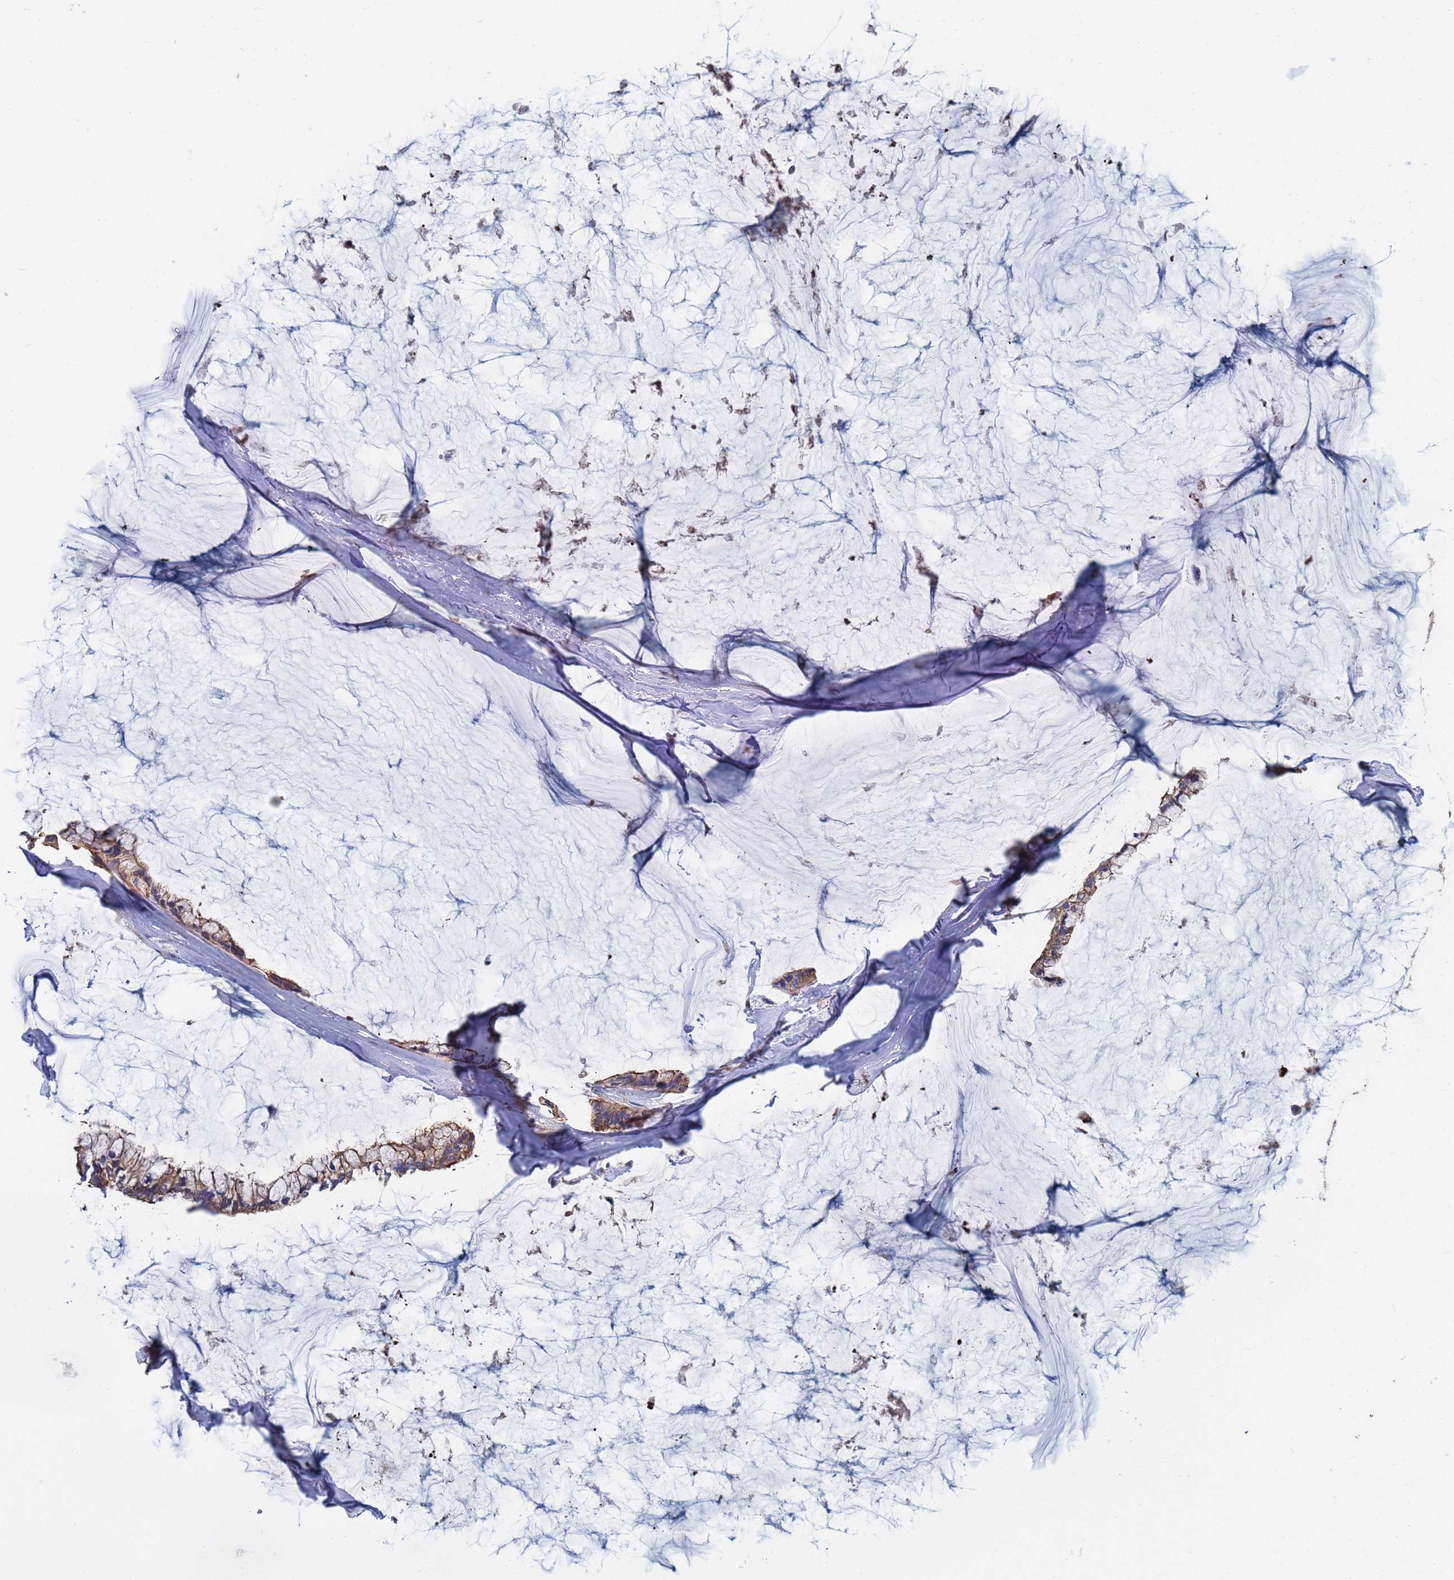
{"staining": {"intensity": "moderate", "quantity": "25%-75%", "location": "cytoplasmic/membranous"}, "tissue": "ovarian cancer", "cell_type": "Tumor cells", "image_type": "cancer", "snomed": [{"axis": "morphology", "description": "Cystadenocarcinoma, mucinous, NOS"}, {"axis": "topography", "description": "Ovary"}], "caption": "Ovarian cancer stained with a protein marker reveals moderate staining in tumor cells.", "gene": "NDUFAF6", "patient": {"sex": "female", "age": 39}}